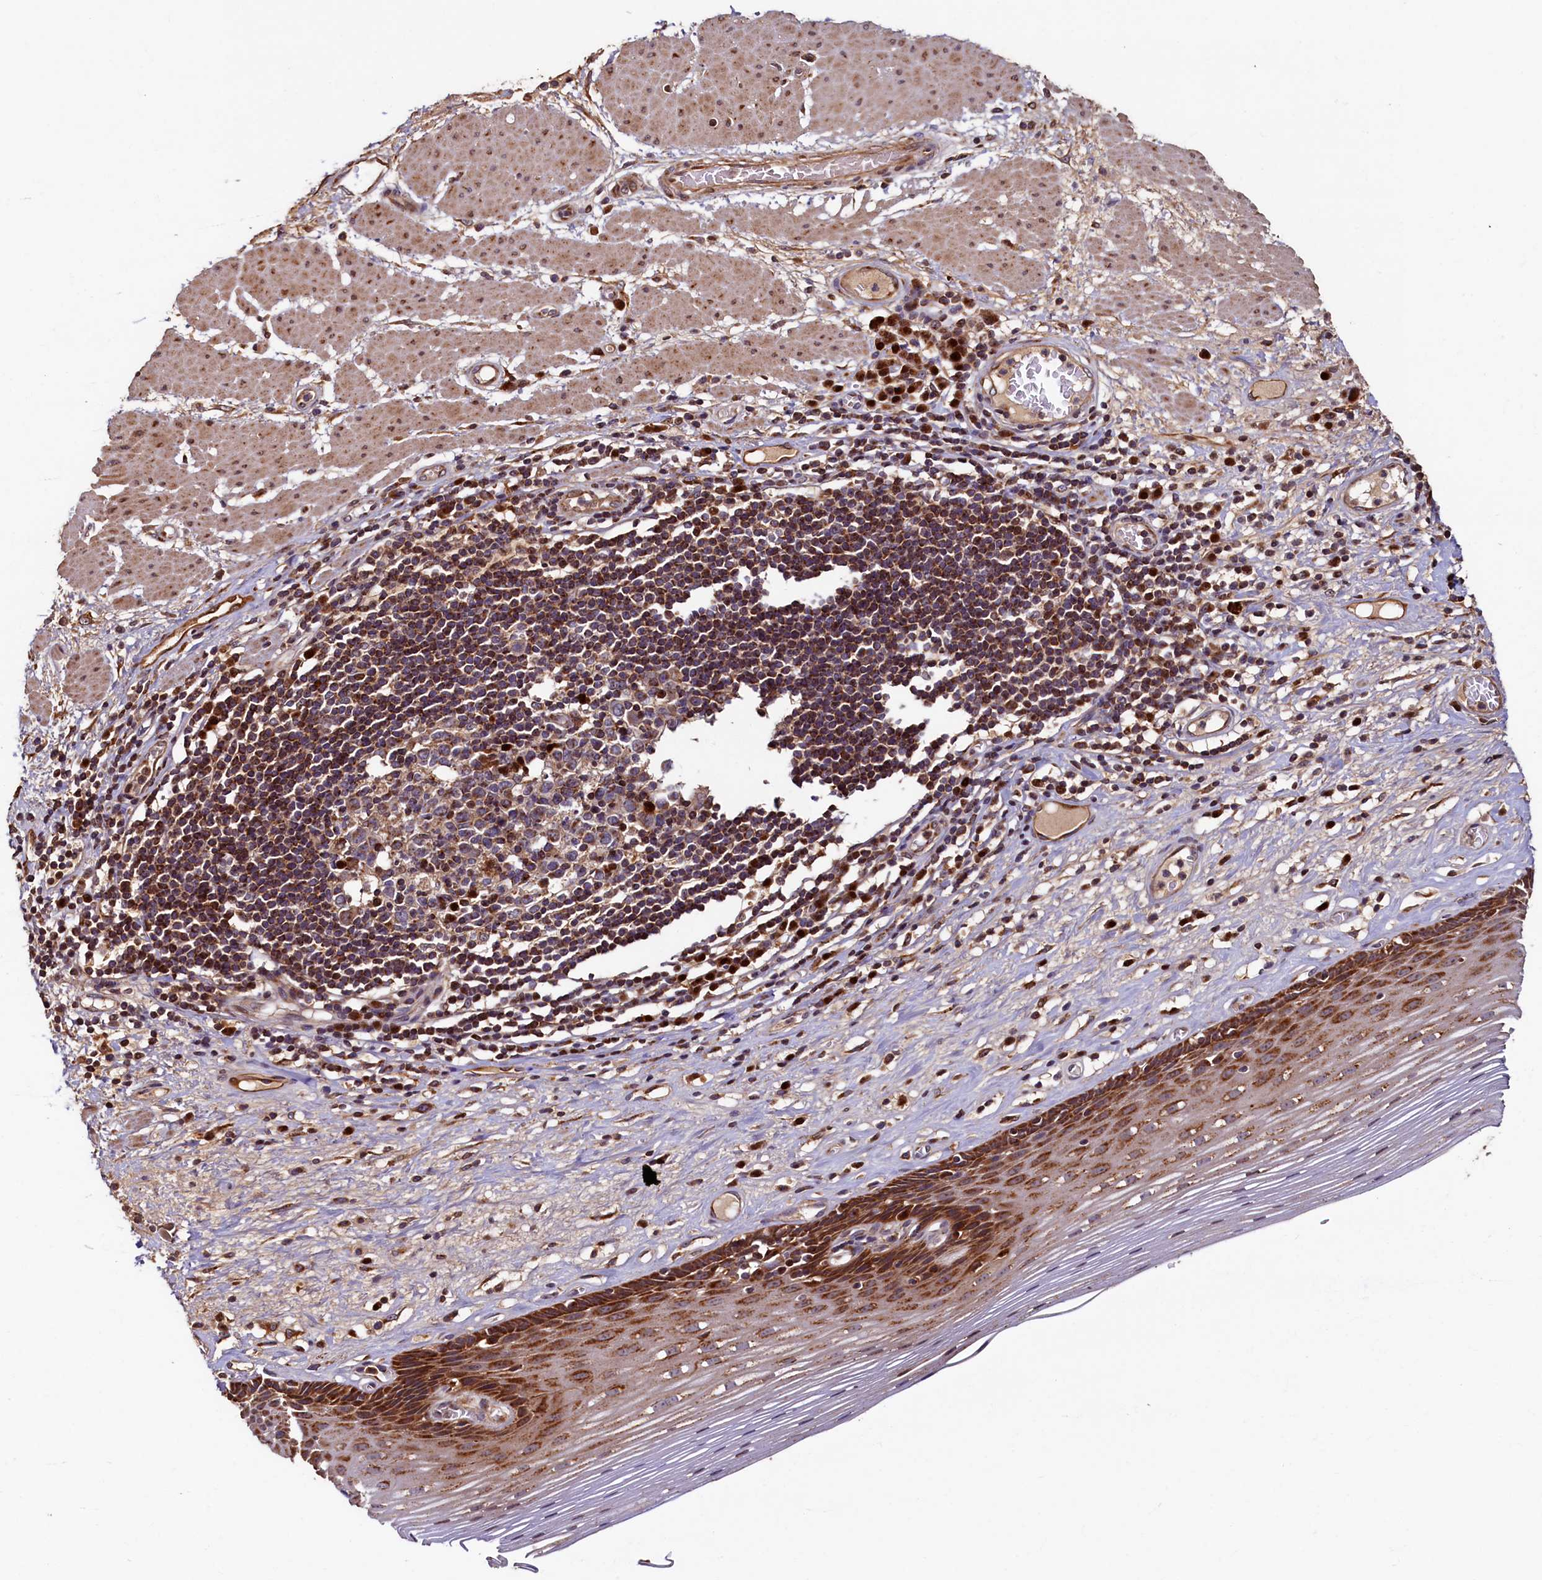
{"staining": {"intensity": "strong", "quantity": "25%-75%", "location": "cytoplasmic/membranous"}, "tissue": "esophagus", "cell_type": "Squamous epithelial cells", "image_type": "normal", "snomed": [{"axis": "morphology", "description": "Normal tissue, NOS"}, {"axis": "topography", "description": "Esophagus"}], "caption": "Immunohistochemistry (IHC) (DAB (3,3'-diaminobenzidine)) staining of benign human esophagus demonstrates strong cytoplasmic/membranous protein expression in approximately 25%-75% of squamous epithelial cells. The staining is performed using DAB (3,3'-diaminobenzidine) brown chromogen to label protein expression. The nuclei are counter-stained blue using hematoxylin.", "gene": "NCKAP5L", "patient": {"sex": "male", "age": 62}}